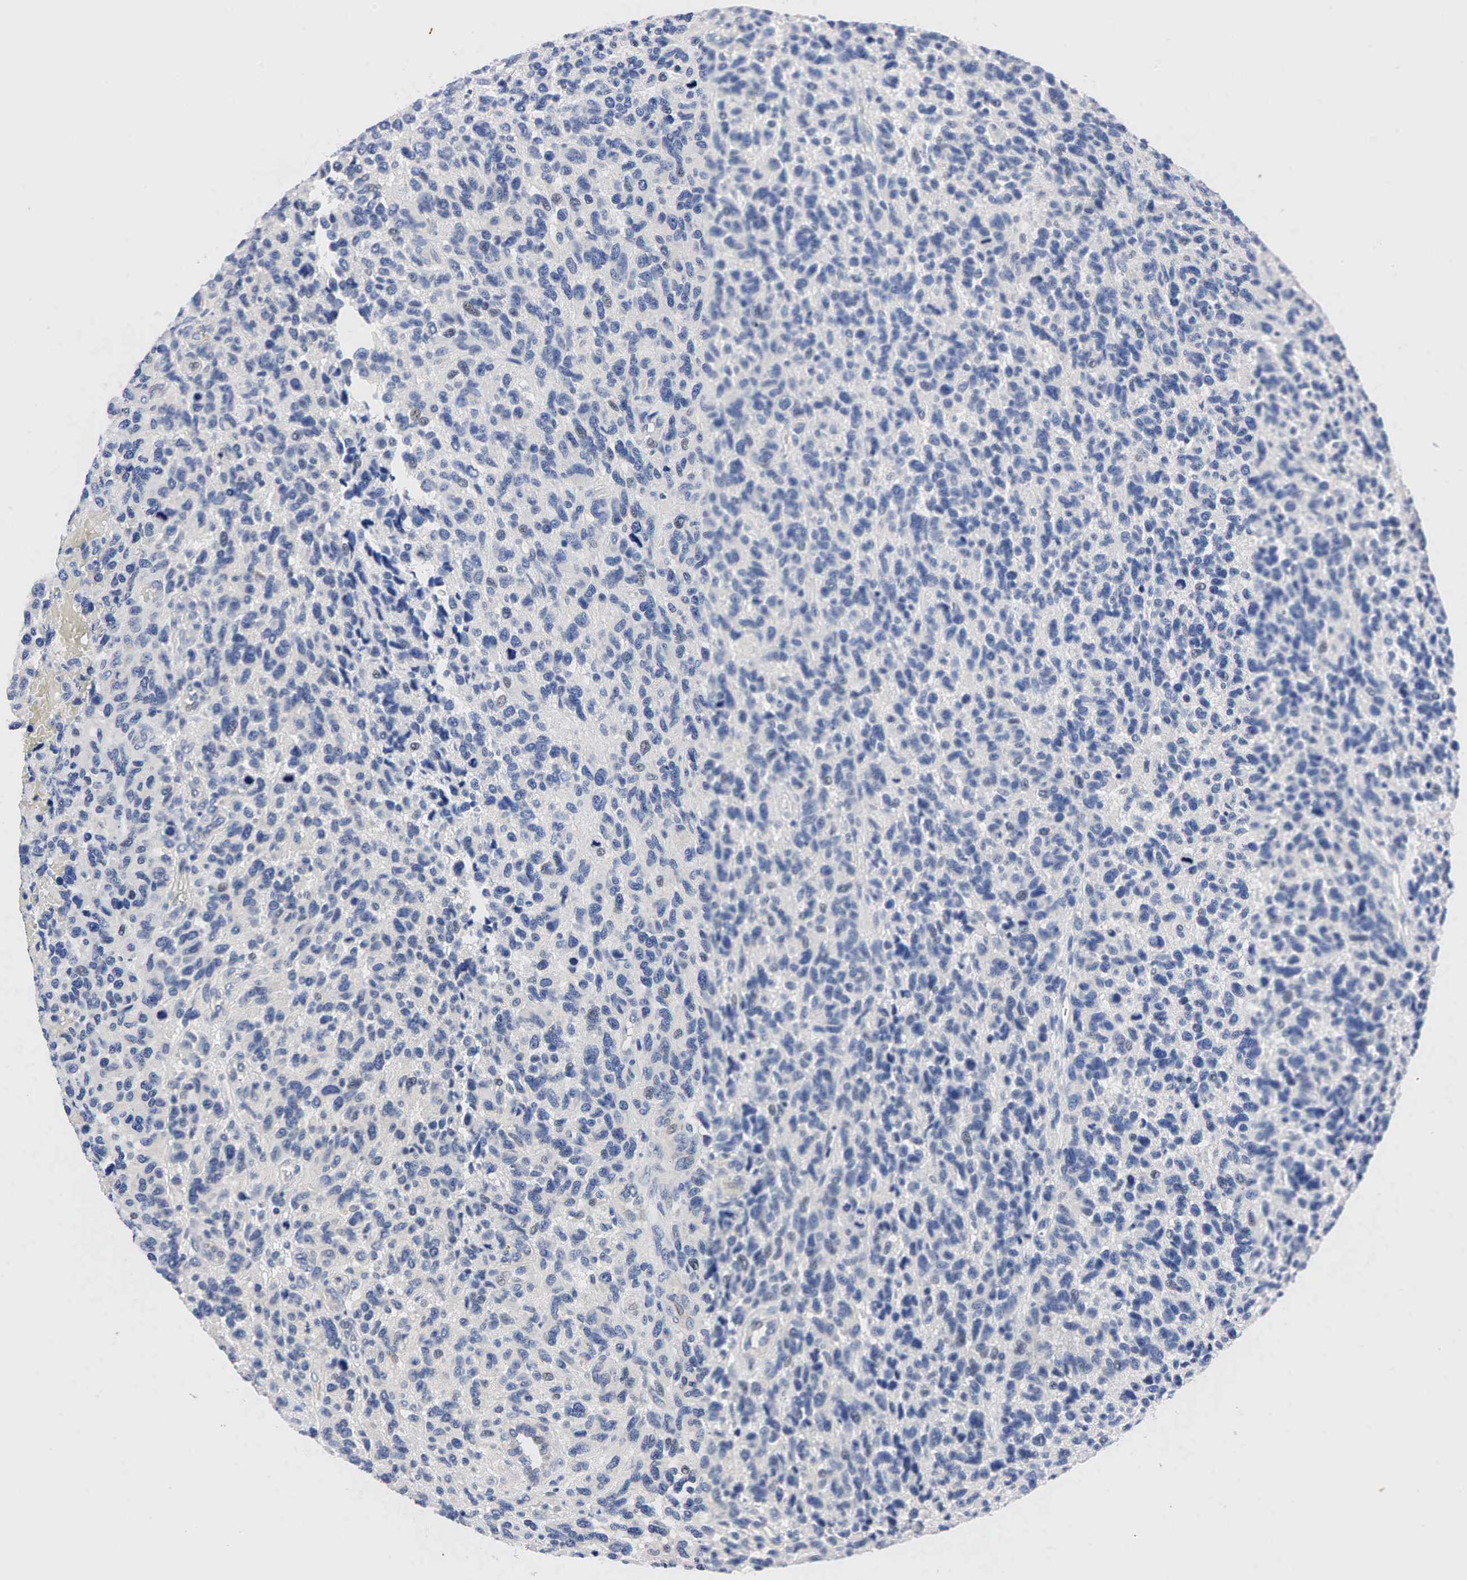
{"staining": {"intensity": "negative", "quantity": "none", "location": "none"}, "tissue": "glioma", "cell_type": "Tumor cells", "image_type": "cancer", "snomed": [{"axis": "morphology", "description": "Glioma, malignant, High grade"}, {"axis": "topography", "description": "Brain"}], "caption": "Glioma was stained to show a protein in brown. There is no significant positivity in tumor cells.", "gene": "PGR", "patient": {"sex": "male", "age": 77}}